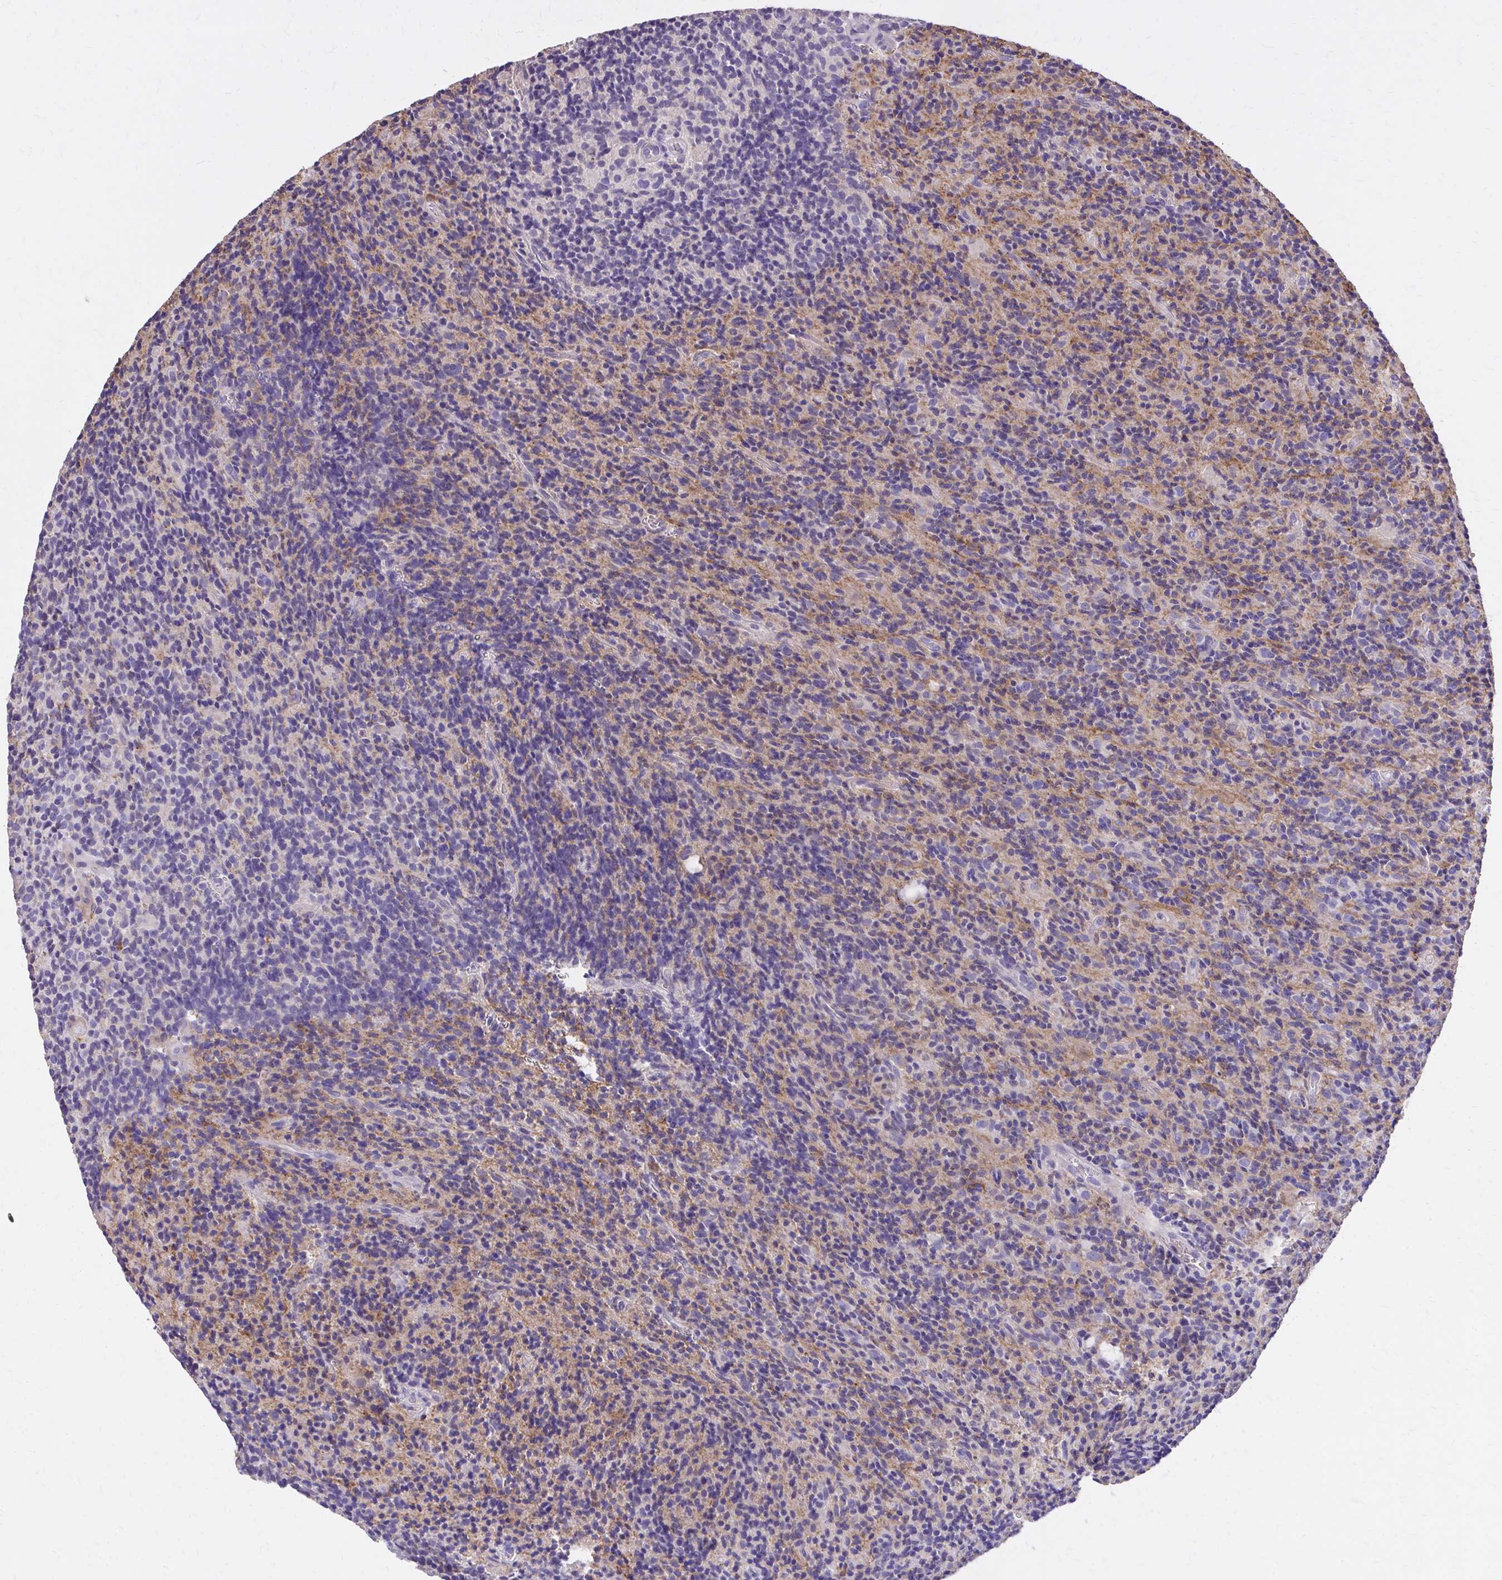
{"staining": {"intensity": "negative", "quantity": "none", "location": "none"}, "tissue": "glioma", "cell_type": "Tumor cells", "image_type": "cancer", "snomed": [{"axis": "morphology", "description": "Glioma, malignant, High grade"}, {"axis": "topography", "description": "Brain"}], "caption": "The histopathology image shows no staining of tumor cells in glioma.", "gene": "EPB41L1", "patient": {"sex": "male", "age": 76}}